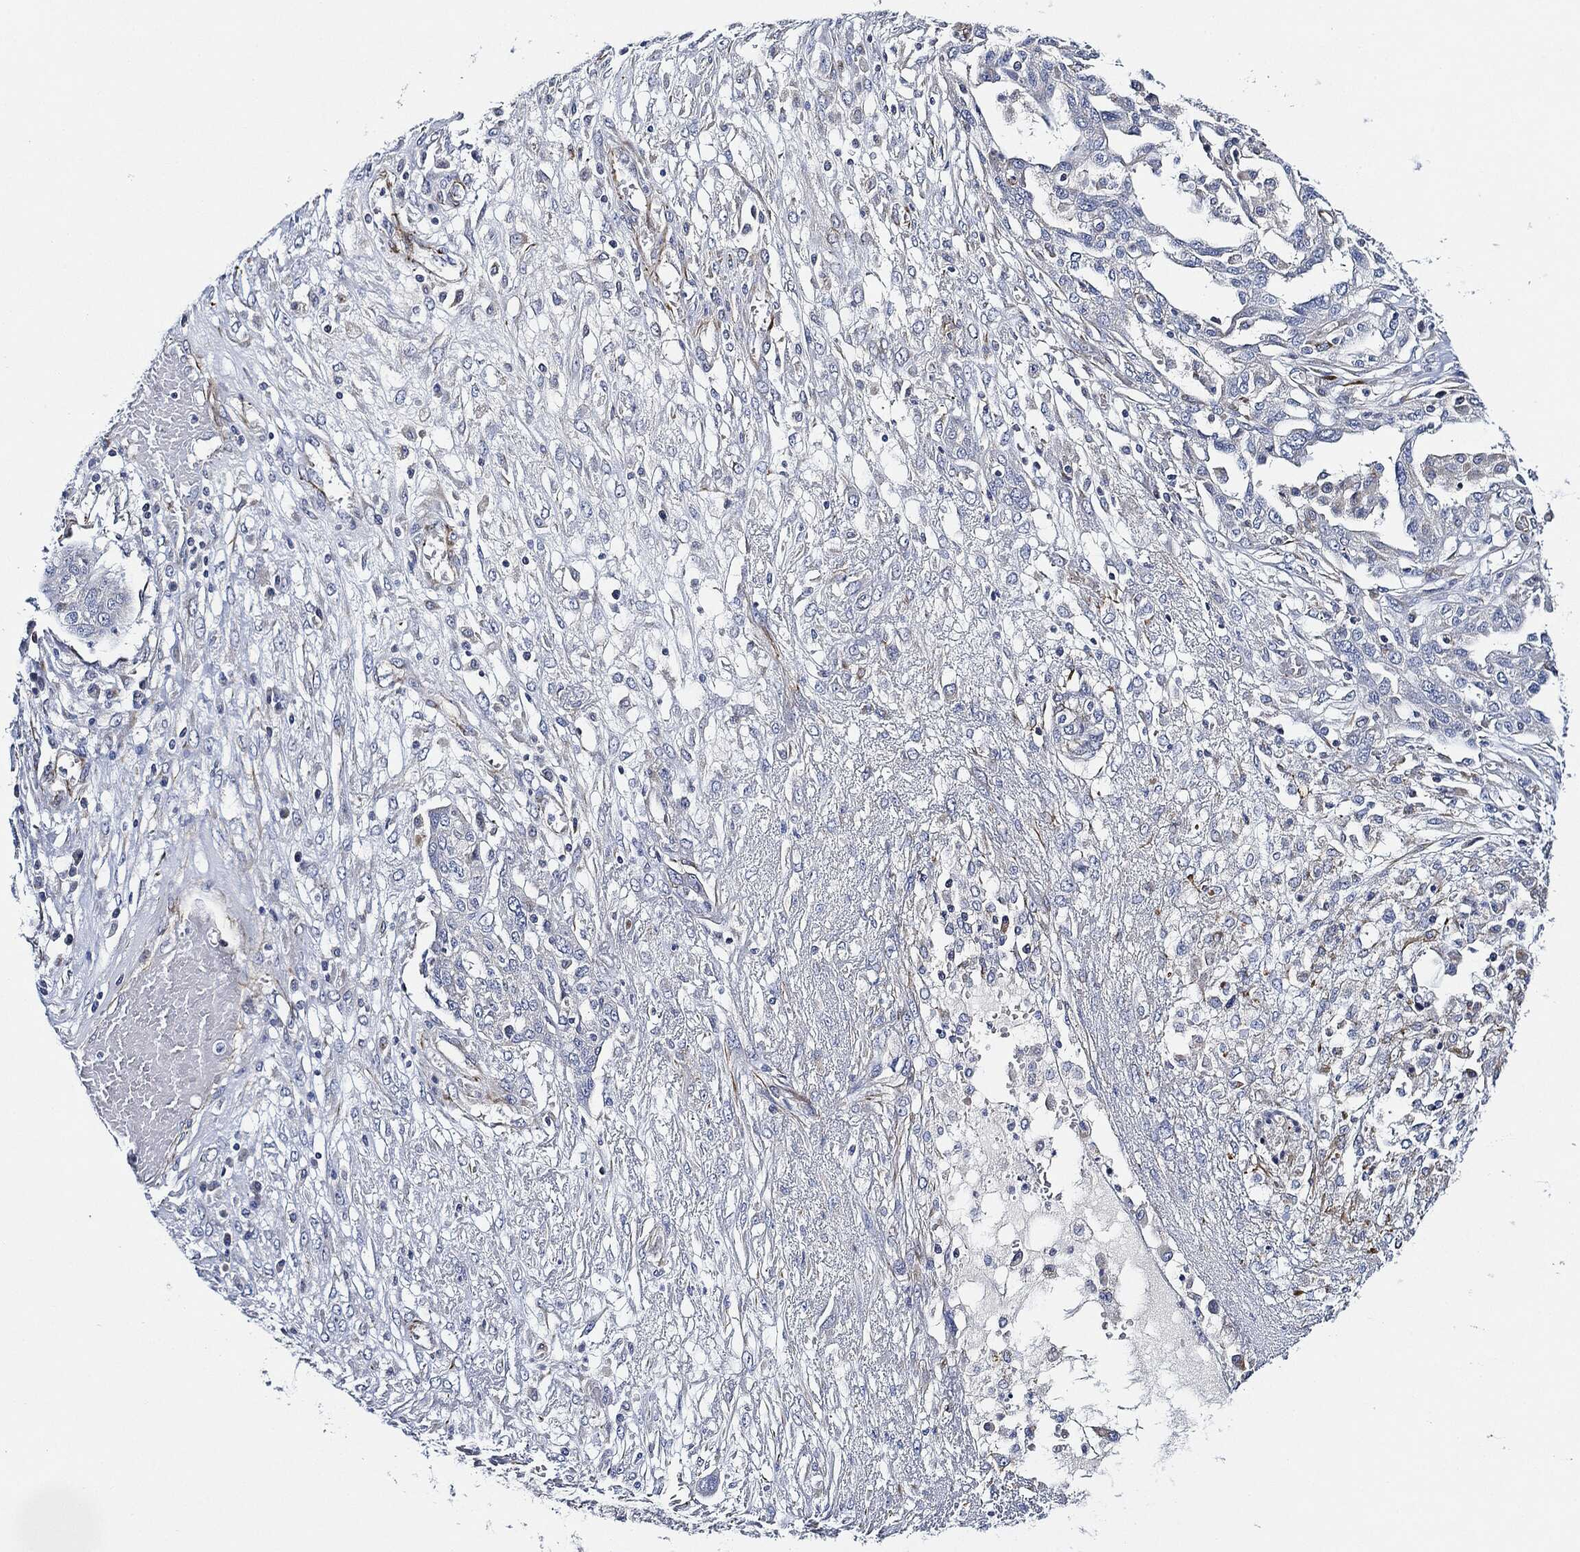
{"staining": {"intensity": "negative", "quantity": "none", "location": "none"}, "tissue": "ovarian cancer", "cell_type": "Tumor cells", "image_type": "cancer", "snomed": [{"axis": "morphology", "description": "Cystadenocarcinoma, serous, NOS"}, {"axis": "topography", "description": "Ovary"}], "caption": "Immunohistochemical staining of human ovarian serous cystadenocarcinoma demonstrates no significant expression in tumor cells.", "gene": "THSD1", "patient": {"sex": "female", "age": 67}}